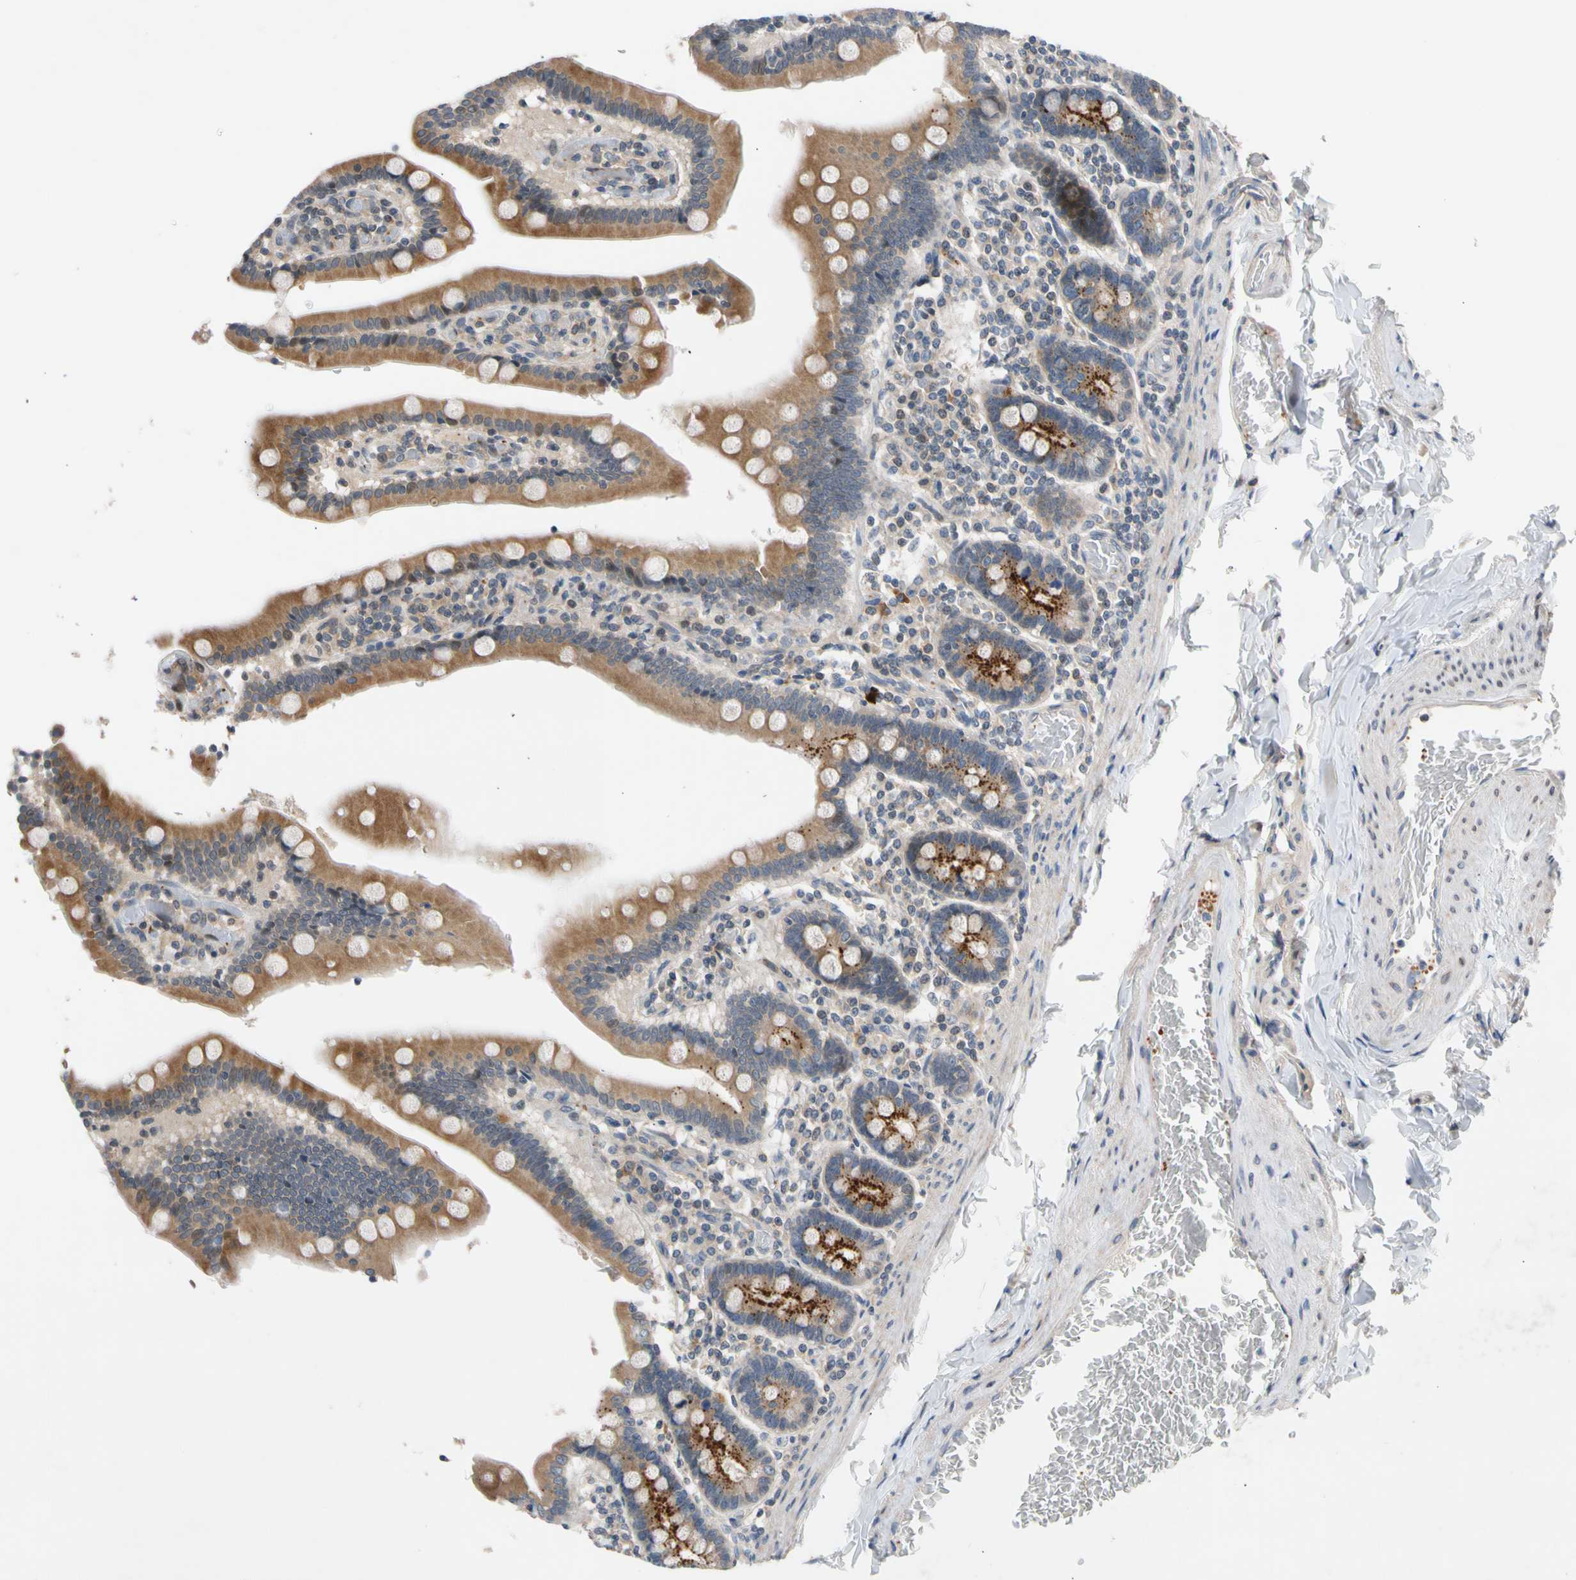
{"staining": {"intensity": "strong", "quantity": ">75%", "location": "cytoplasmic/membranous"}, "tissue": "duodenum", "cell_type": "Glandular cells", "image_type": "normal", "snomed": [{"axis": "morphology", "description": "Normal tissue, NOS"}, {"axis": "topography", "description": "Duodenum"}], "caption": "This micrograph demonstrates immunohistochemistry staining of benign human duodenum, with high strong cytoplasmic/membranous positivity in about >75% of glandular cells.", "gene": "CNST", "patient": {"sex": "female", "age": 53}}